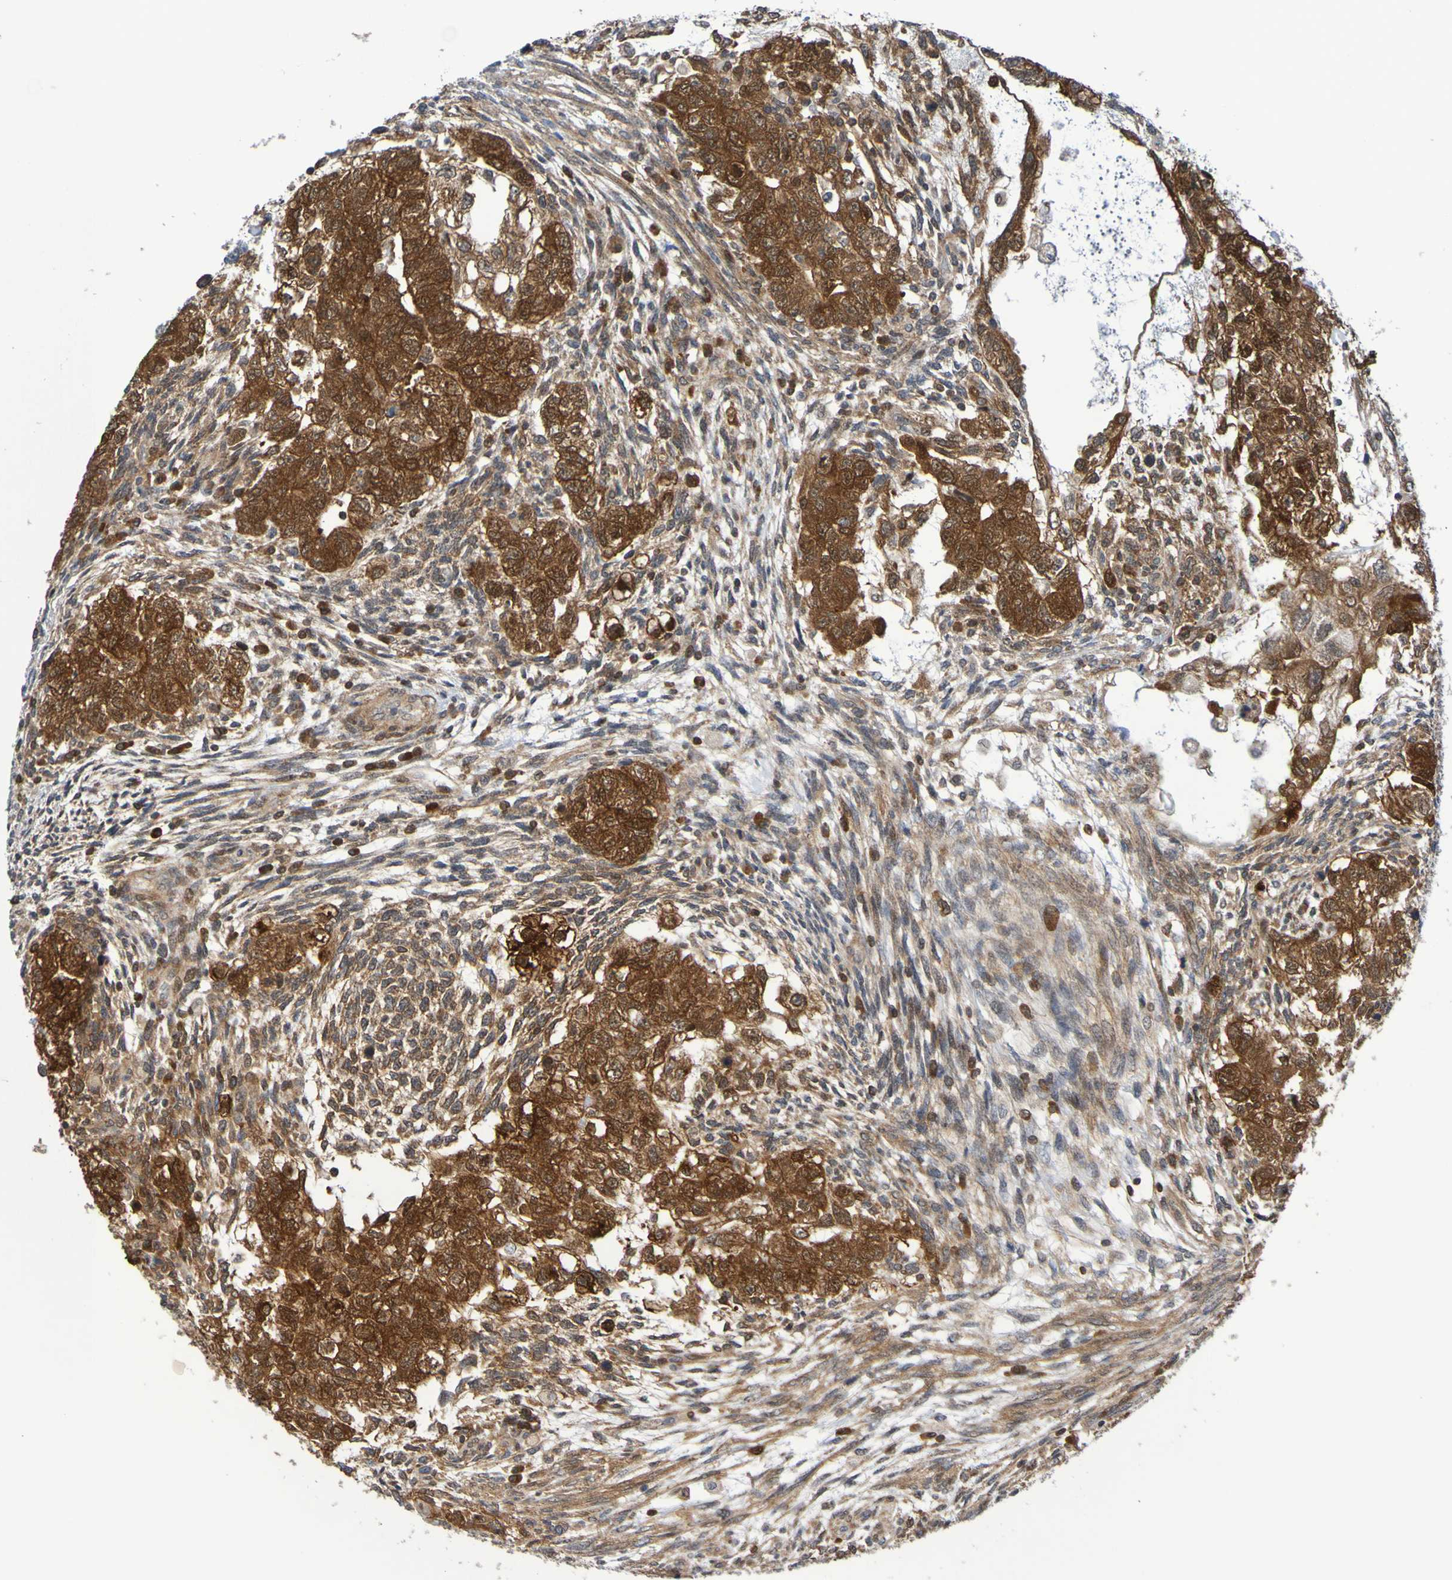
{"staining": {"intensity": "strong", "quantity": ">75%", "location": "cytoplasmic/membranous"}, "tissue": "testis cancer", "cell_type": "Tumor cells", "image_type": "cancer", "snomed": [{"axis": "morphology", "description": "Normal tissue, NOS"}, {"axis": "morphology", "description": "Carcinoma, Embryonal, NOS"}, {"axis": "topography", "description": "Testis"}], "caption": "Protein staining shows strong cytoplasmic/membranous expression in about >75% of tumor cells in testis embryonal carcinoma. The protein of interest is shown in brown color, while the nuclei are stained blue.", "gene": "ATIC", "patient": {"sex": "male", "age": 36}}